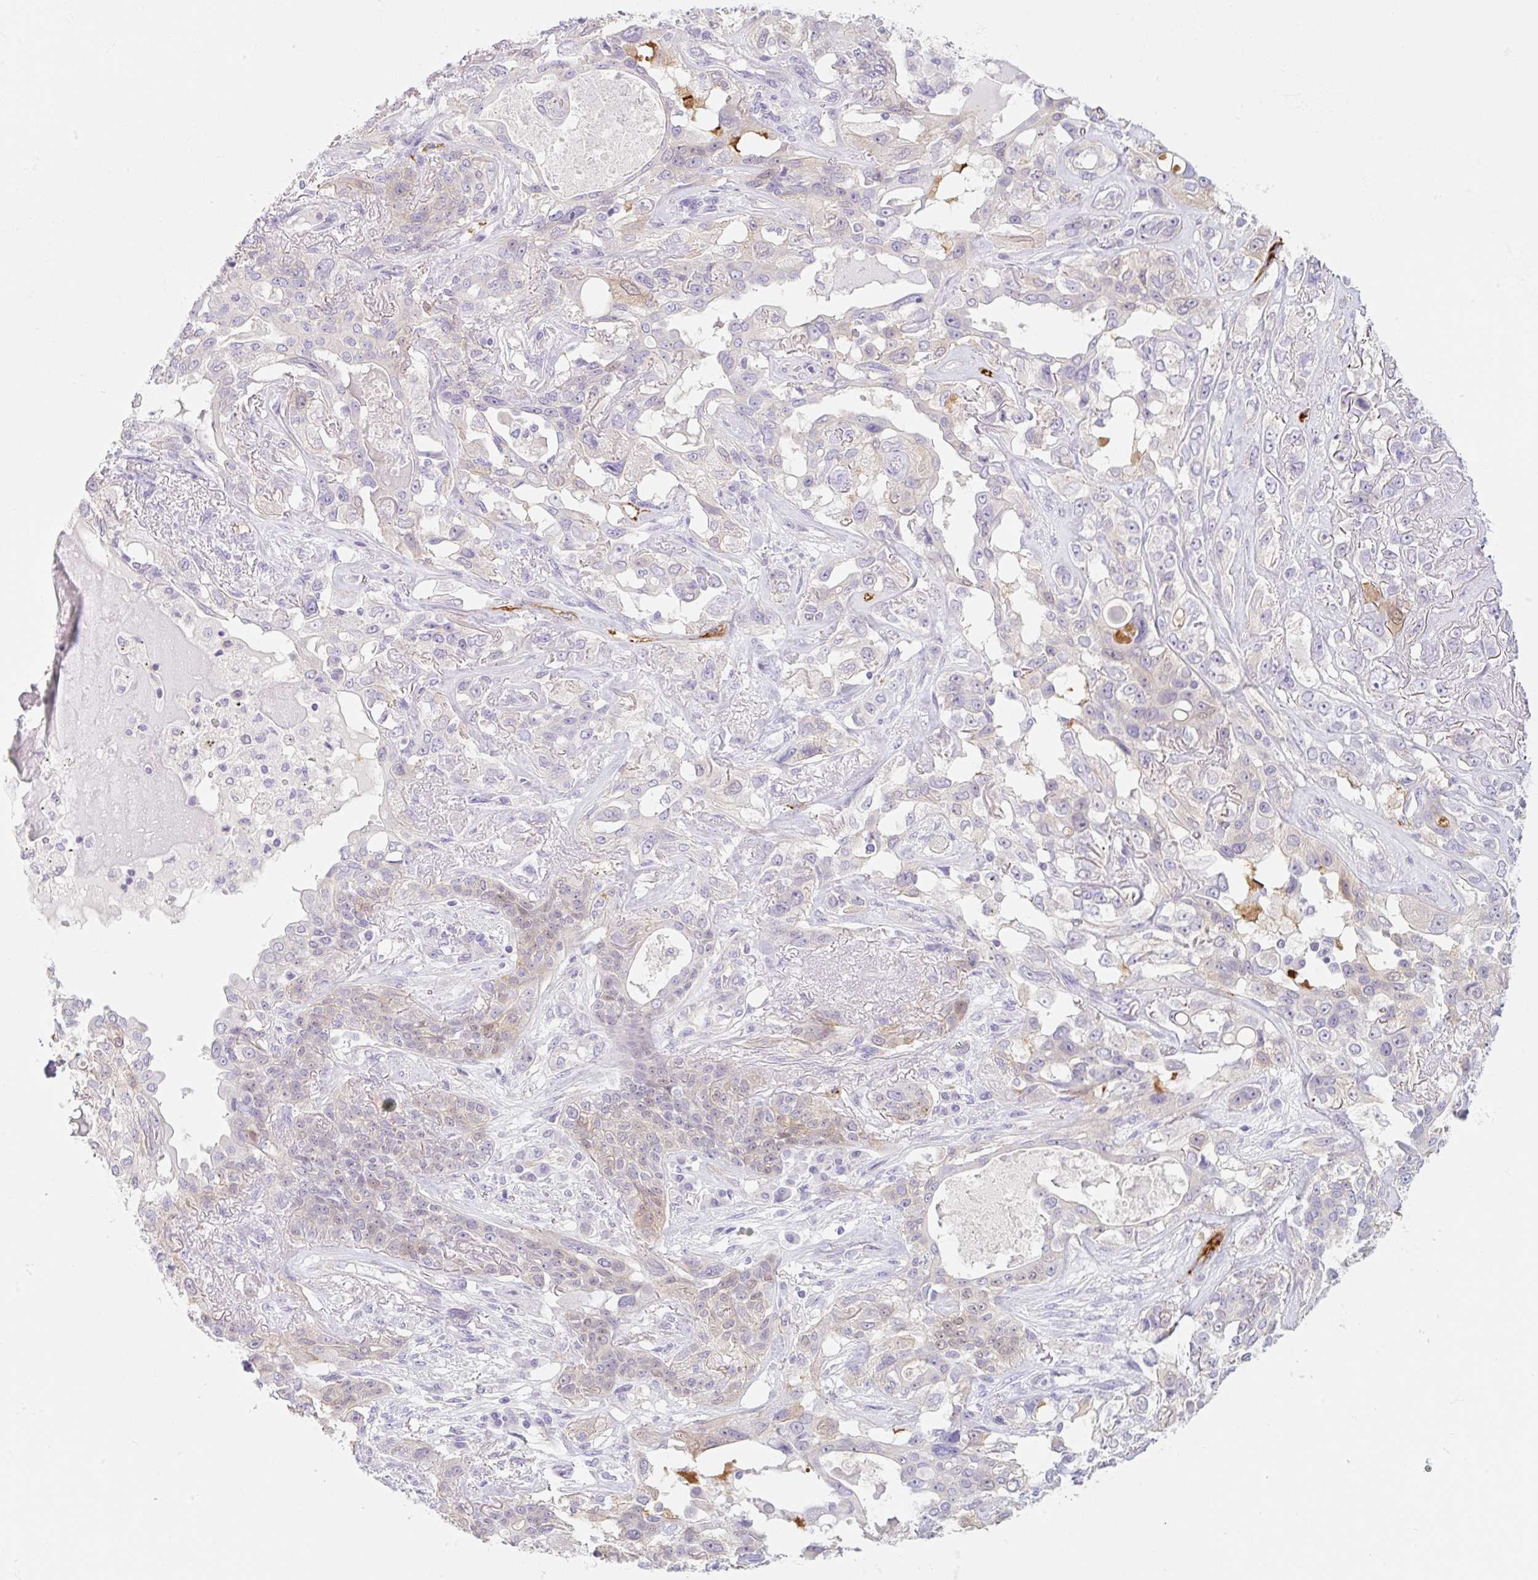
{"staining": {"intensity": "moderate", "quantity": "<25%", "location": "cytoplasmic/membranous,nuclear"}, "tissue": "lung cancer", "cell_type": "Tumor cells", "image_type": "cancer", "snomed": [{"axis": "morphology", "description": "Squamous cell carcinoma, NOS"}, {"axis": "topography", "description": "Lung"}], "caption": "Tumor cells exhibit moderate cytoplasmic/membranous and nuclear staining in about <25% of cells in lung cancer (squamous cell carcinoma).", "gene": "LYVE1", "patient": {"sex": "female", "age": 70}}